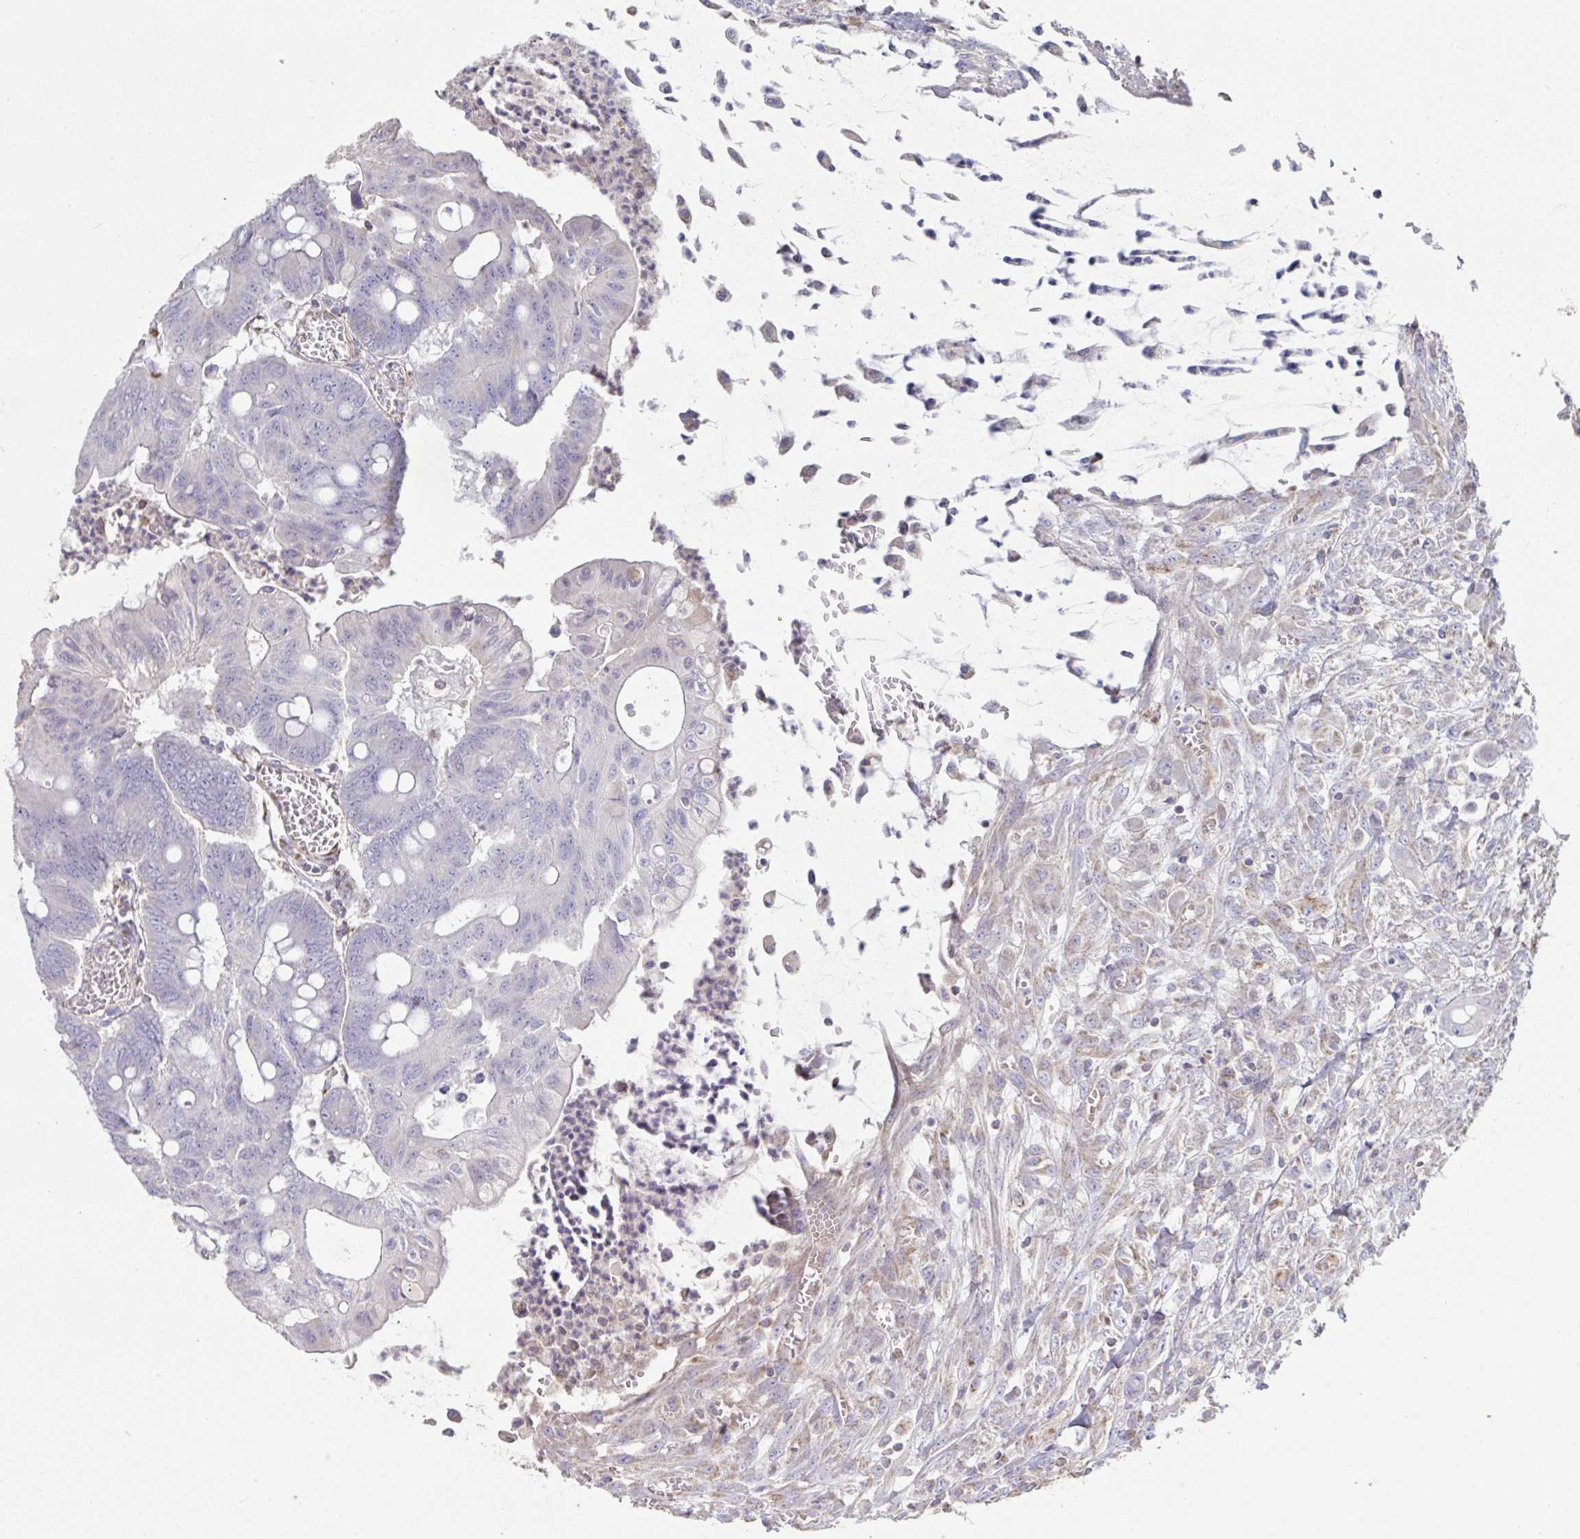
{"staining": {"intensity": "negative", "quantity": "none", "location": "none"}, "tissue": "colorectal cancer", "cell_type": "Tumor cells", "image_type": "cancer", "snomed": [{"axis": "morphology", "description": "Adenocarcinoma, NOS"}, {"axis": "topography", "description": "Colon"}], "caption": "This is an immunohistochemistry histopathology image of human colorectal cancer (adenocarcinoma). There is no expression in tumor cells.", "gene": "DOK7", "patient": {"sex": "male", "age": 65}}